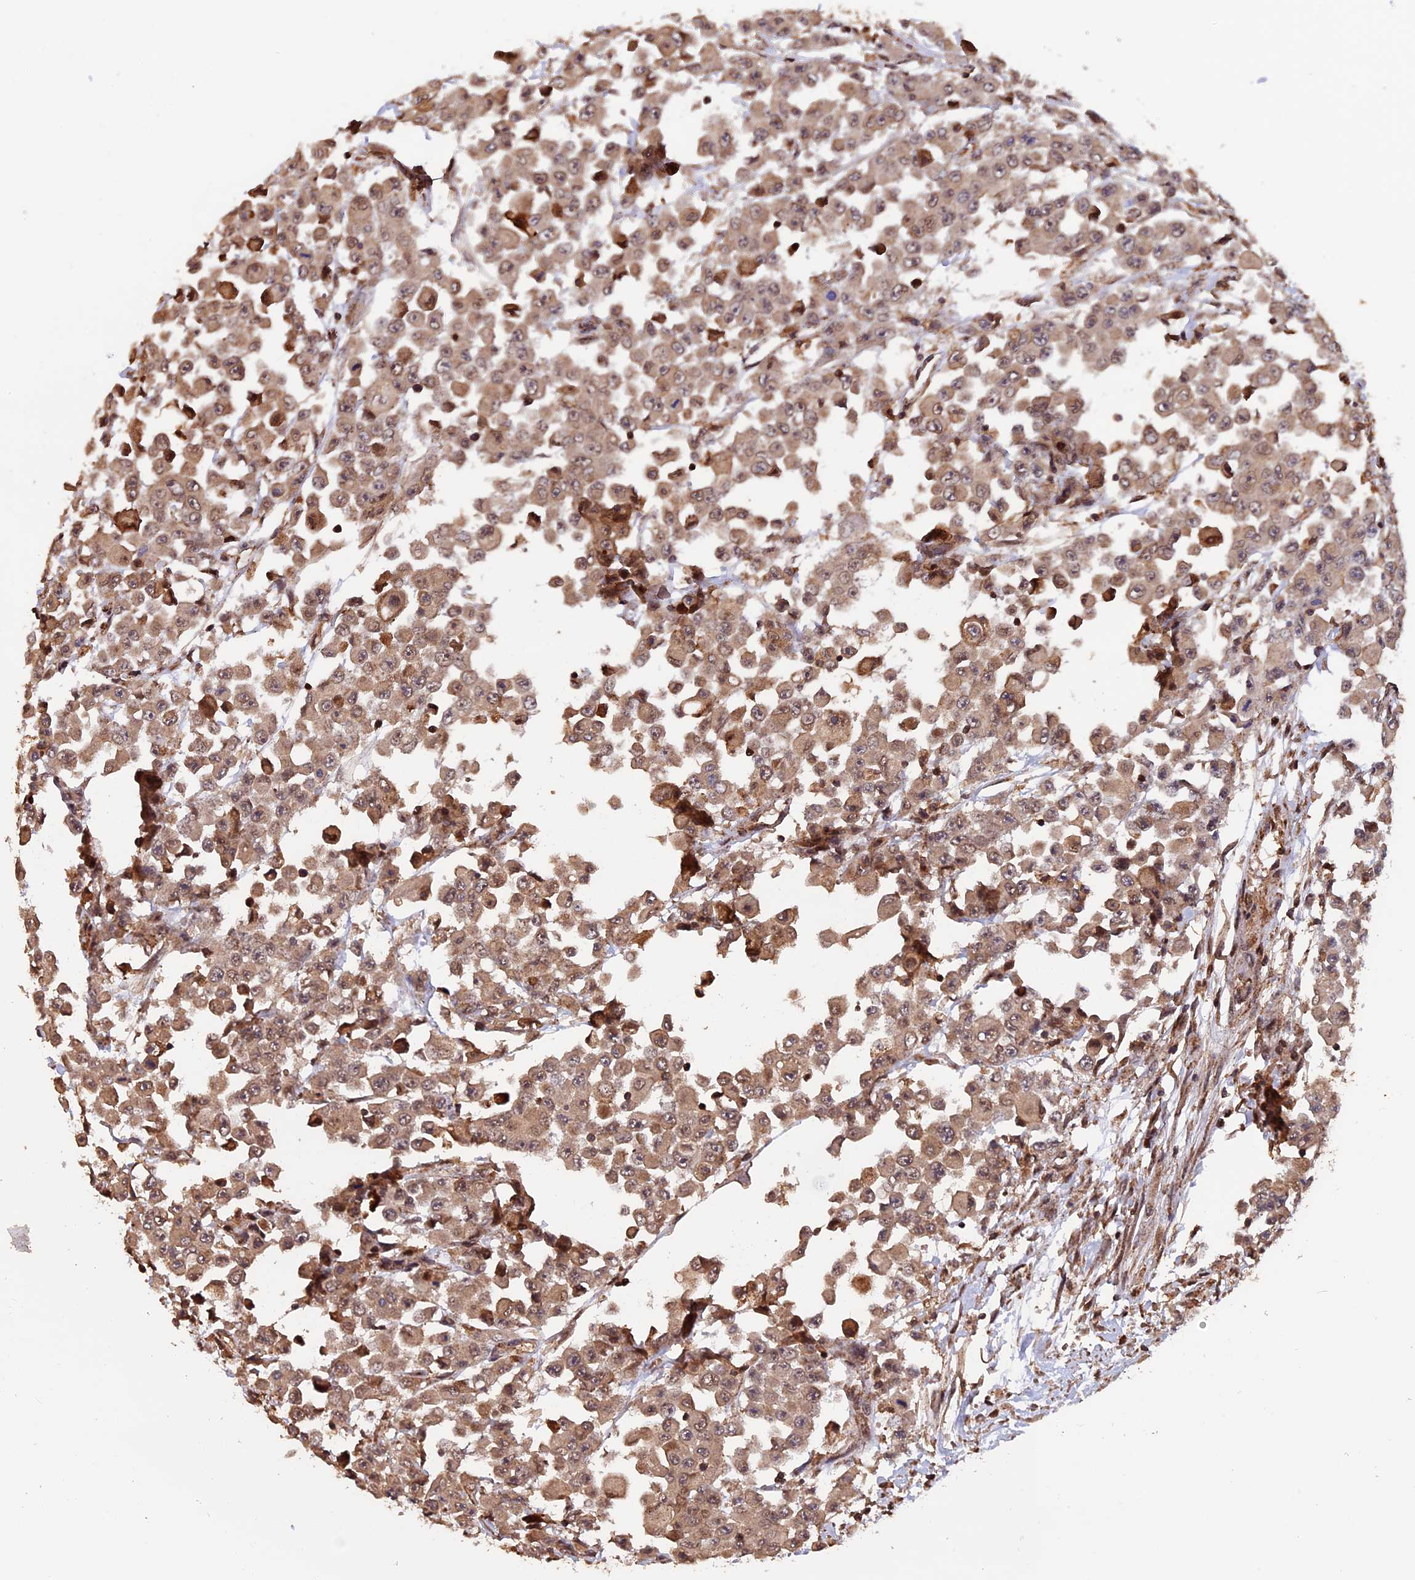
{"staining": {"intensity": "moderate", "quantity": ">75%", "location": "cytoplasmic/membranous"}, "tissue": "colorectal cancer", "cell_type": "Tumor cells", "image_type": "cancer", "snomed": [{"axis": "morphology", "description": "Adenocarcinoma, NOS"}, {"axis": "topography", "description": "Colon"}], "caption": "DAB (3,3'-diaminobenzidine) immunohistochemical staining of colorectal cancer (adenocarcinoma) exhibits moderate cytoplasmic/membranous protein positivity in about >75% of tumor cells.", "gene": "PKD2L2", "patient": {"sex": "male", "age": 51}}